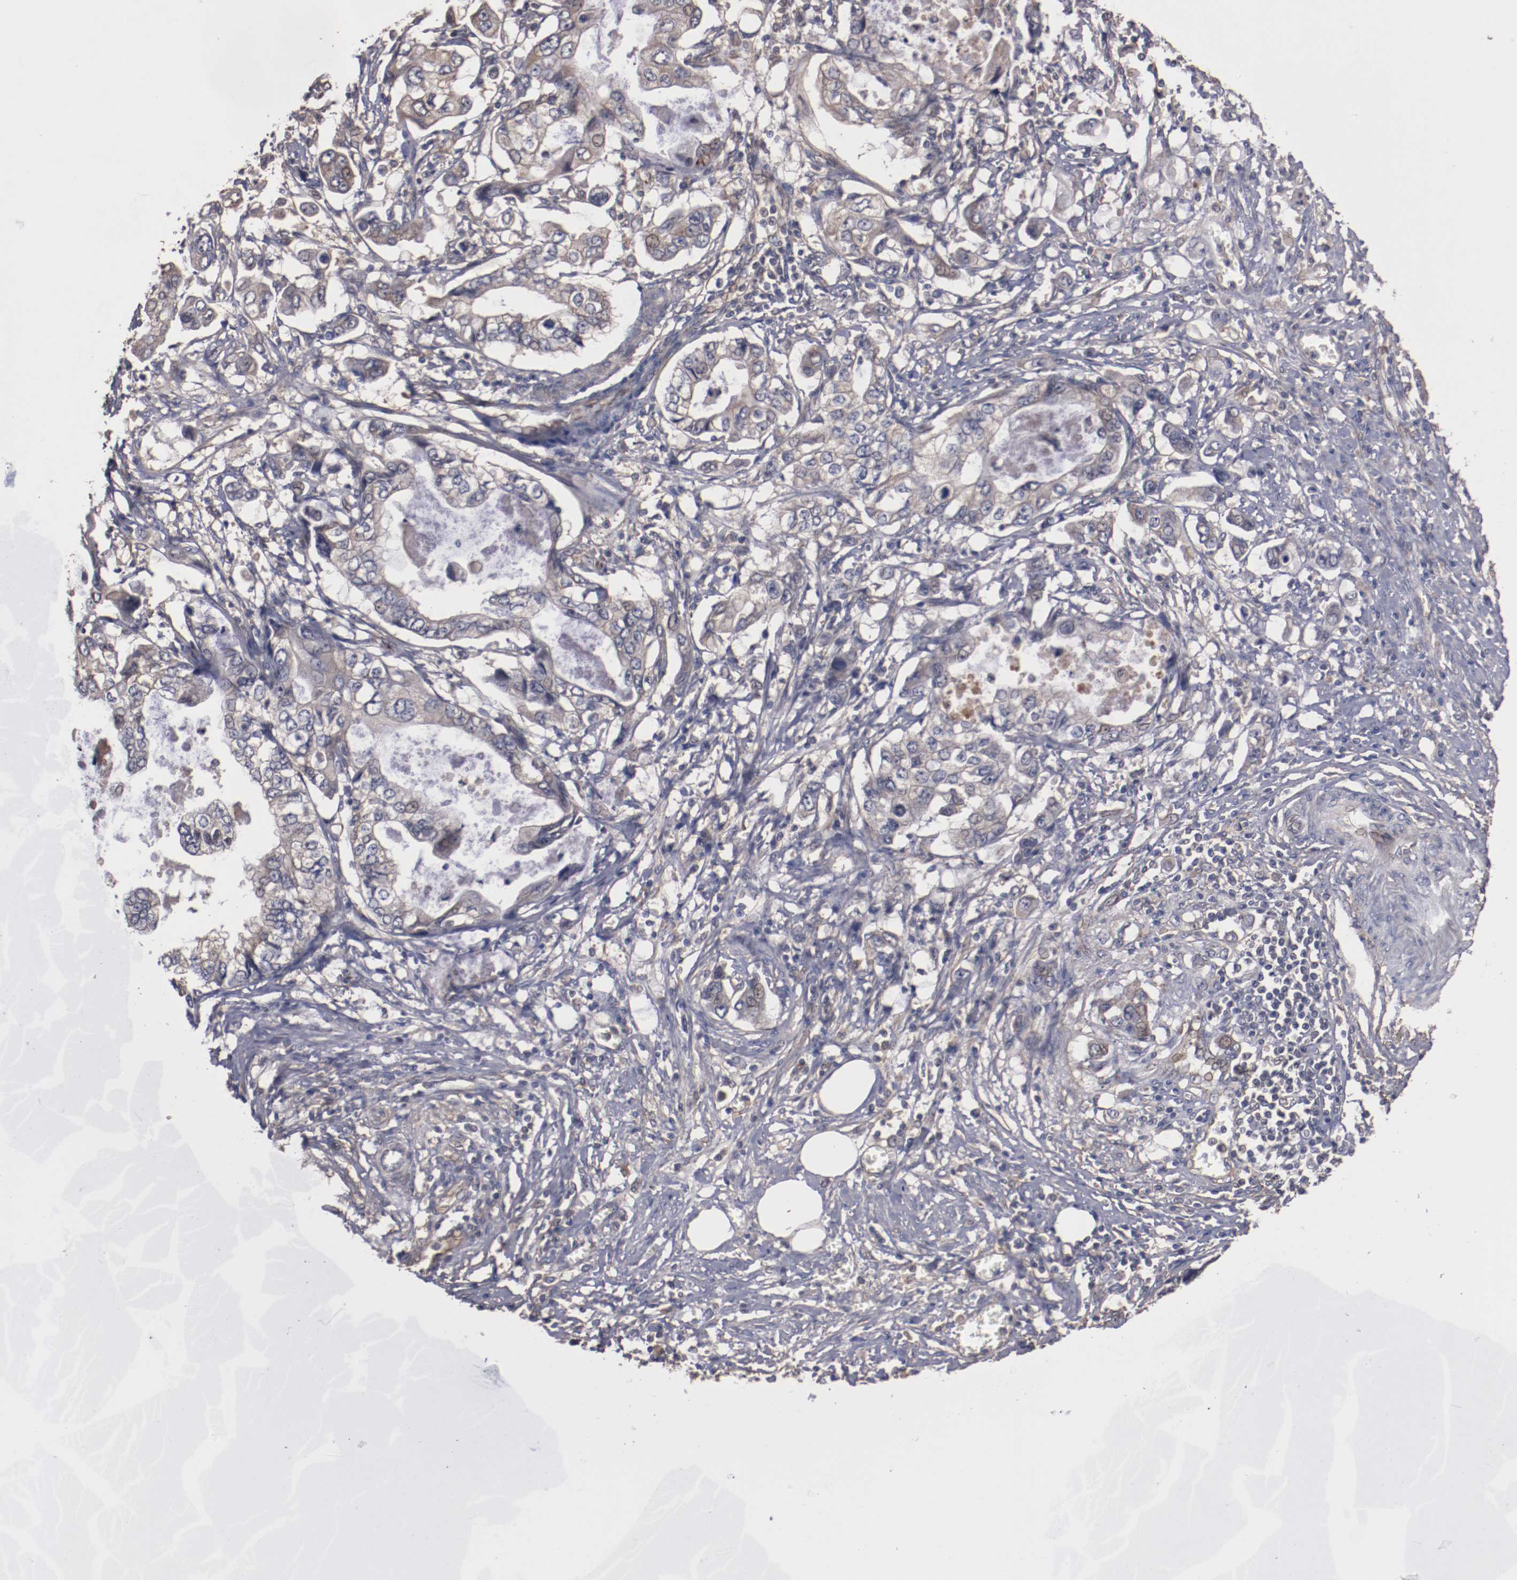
{"staining": {"intensity": "weak", "quantity": ">75%", "location": "cytoplasmic/membranous"}, "tissue": "stomach cancer", "cell_type": "Tumor cells", "image_type": "cancer", "snomed": [{"axis": "morphology", "description": "Adenocarcinoma, NOS"}, {"axis": "topography", "description": "Pancreas"}, {"axis": "topography", "description": "Stomach, upper"}], "caption": "A photomicrograph of human stomach cancer (adenocarcinoma) stained for a protein reveals weak cytoplasmic/membranous brown staining in tumor cells.", "gene": "DIPK2B", "patient": {"sex": "male", "age": 77}}